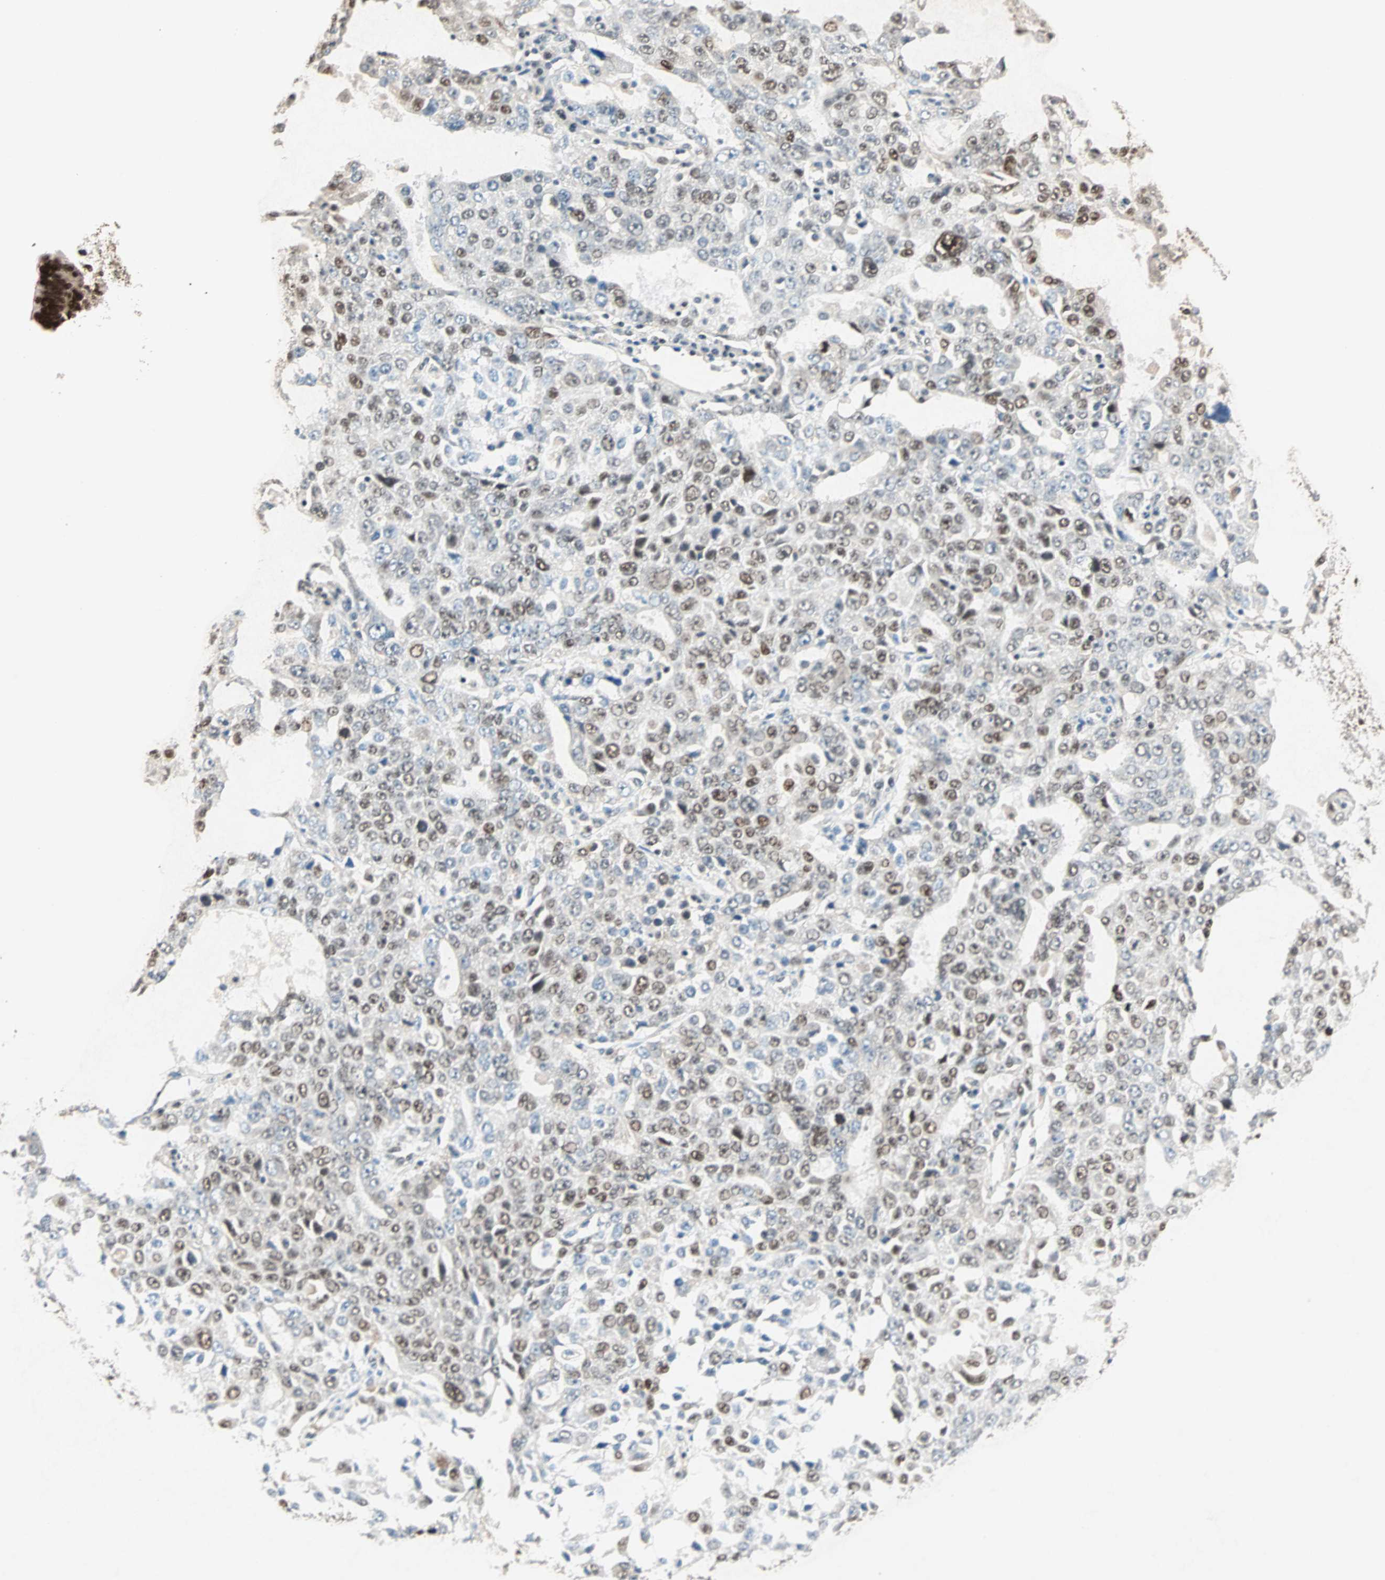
{"staining": {"intensity": "moderate", "quantity": "25%-75%", "location": "nuclear"}, "tissue": "ovarian cancer", "cell_type": "Tumor cells", "image_type": "cancer", "snomed": [{"axis": "morphology", "description": "Carcinoma, endometroid"}, {"axis": "topography", "description": "Ovary"}], "caption": "Immunohistochemistry (IHC) of ovarian endometroid carcinoma exhibits medium levels of moderate nuclear expression in about 25%-75% of tumor cells. (Brightfield microscopy of DAB IHC at high magnification).", "gene": "MDC1", "patient": {"sex": "female", "age": 62}}